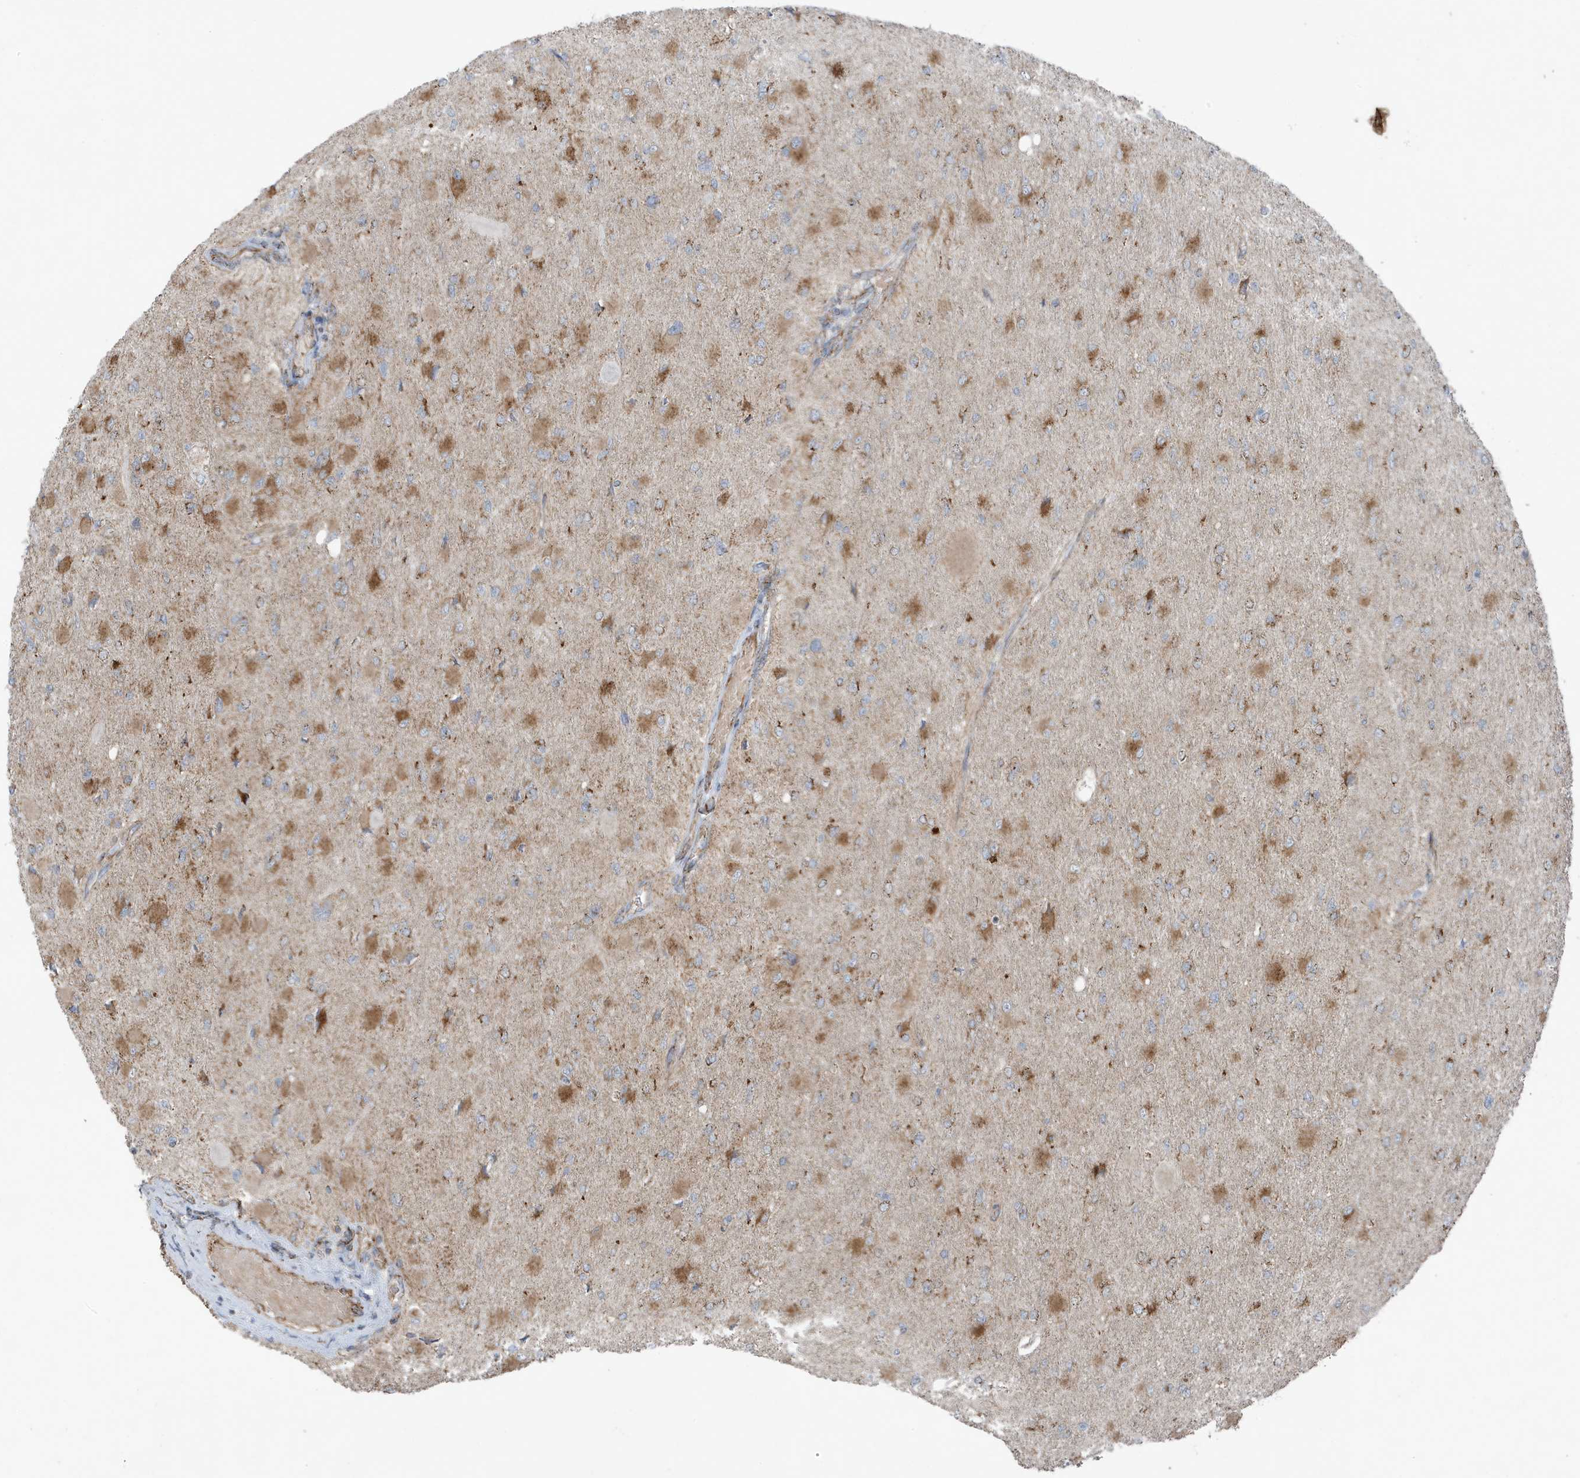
{"staining": {"intensity": "moderate", "quantity": "25%-75%", "location": "cytoplasmic/membranous"}, "tissue": "glioma", "cell_type": "Tumor cells", "image_type": "cancer", "snomed": [{"axis": "morphology", "description": "Glioma, malignant, High grade"}, {"axis": "topography", "description": "Cerebral cortex"}], "caption": "Tumor cells reveal medium levels of moderate cytoplasmic/membranous staining in approximately 25%-75% of cells in human glioma.", "gene": "GOLGA4", "patient": {"sex": "female", "age": 36}}